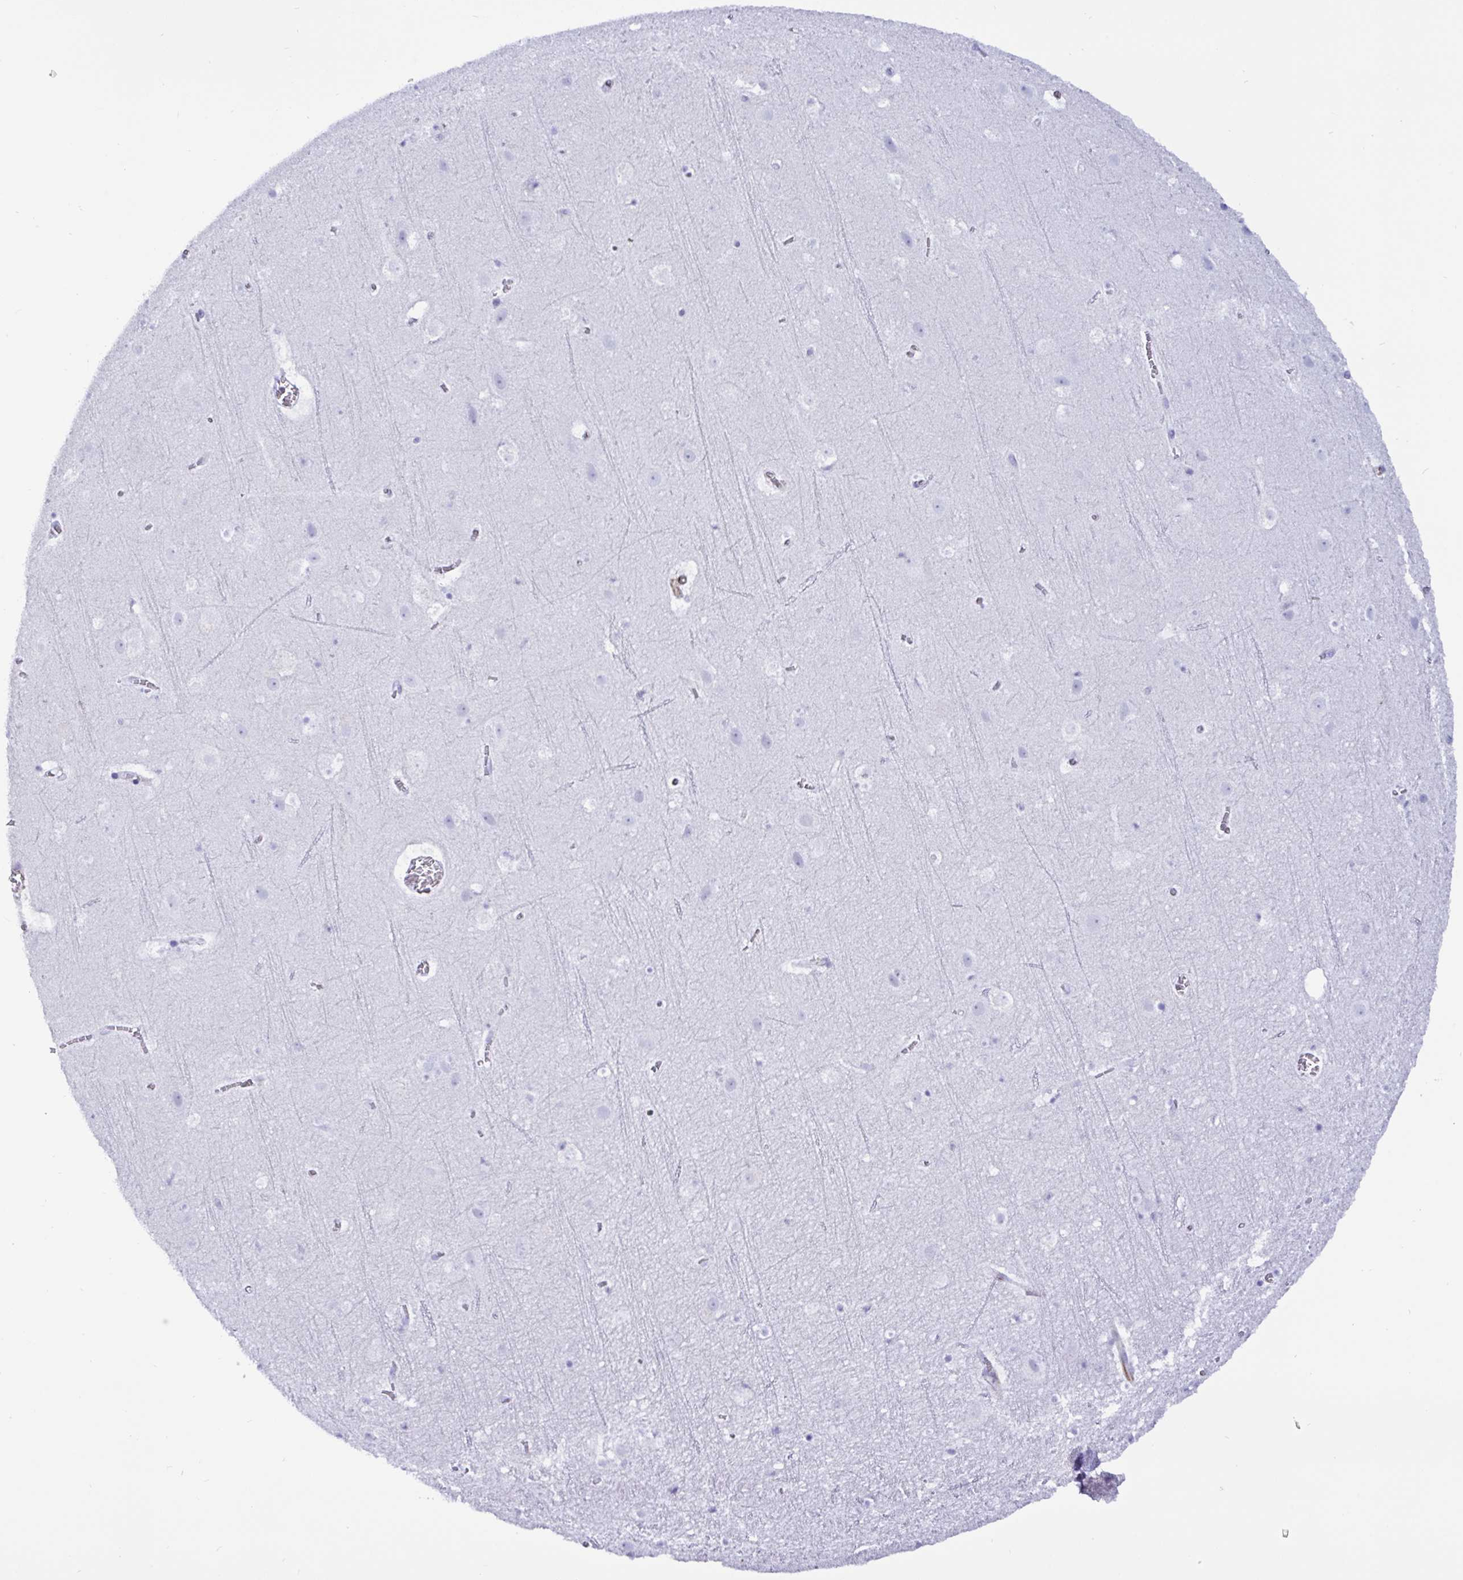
{"staining": {"intensity": "negative", "quantity": "none", "location": "none"}, "tissue": "cerebral cortex", "cell_type": "Endothelial cells", "image_type": "normal", "snomed": [{"axis": "morphology", "description": "Normal tissue, NOS"}, {"axis": "topography", "description": "Cerebral cortex"}], "caption": "An IHC image of benign cerebral cortex is shown. There is no staining in endothelial cells of cerebral cortex.", "gene": "SMAD5", "patient": {"sex": "female", "age": 42}}